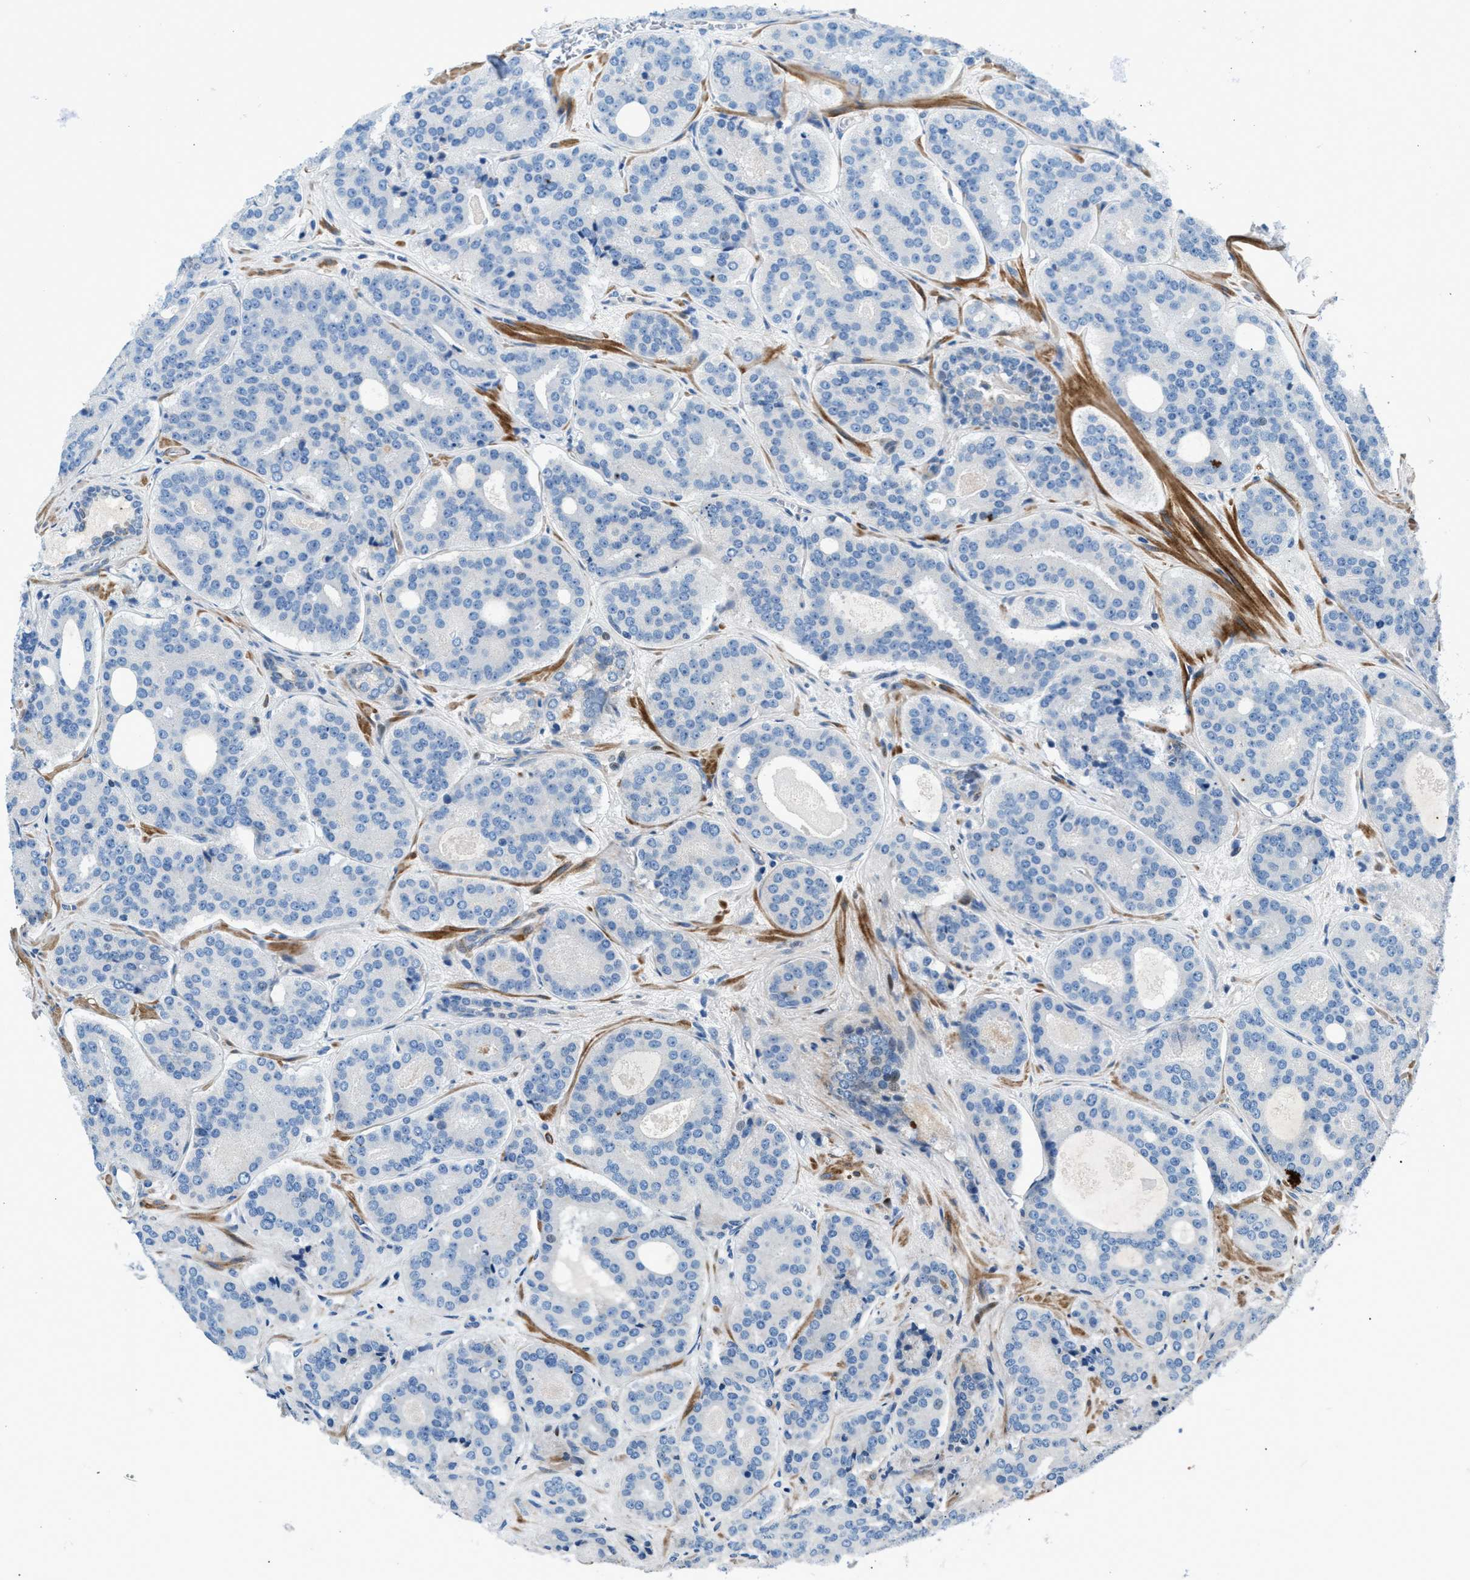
{"staining": {"intensity": "negative", "quantity": "none", "location": "none"}, "tissue": "prostate cancer", "cell_type": "Tumor cells", "image_type": "cancer", "snomed": [{"axis": "morphology", "description": "Adenocarcinoma, High grade"}, {"axis": "topography", "description": "Prostate"}], "caption": "Tumor cells show no significant staining in prostate cancer (high-grade adenocarcinoma).", "gene": "CDRT4", "patient": {"sex": "male", "age": 60}}